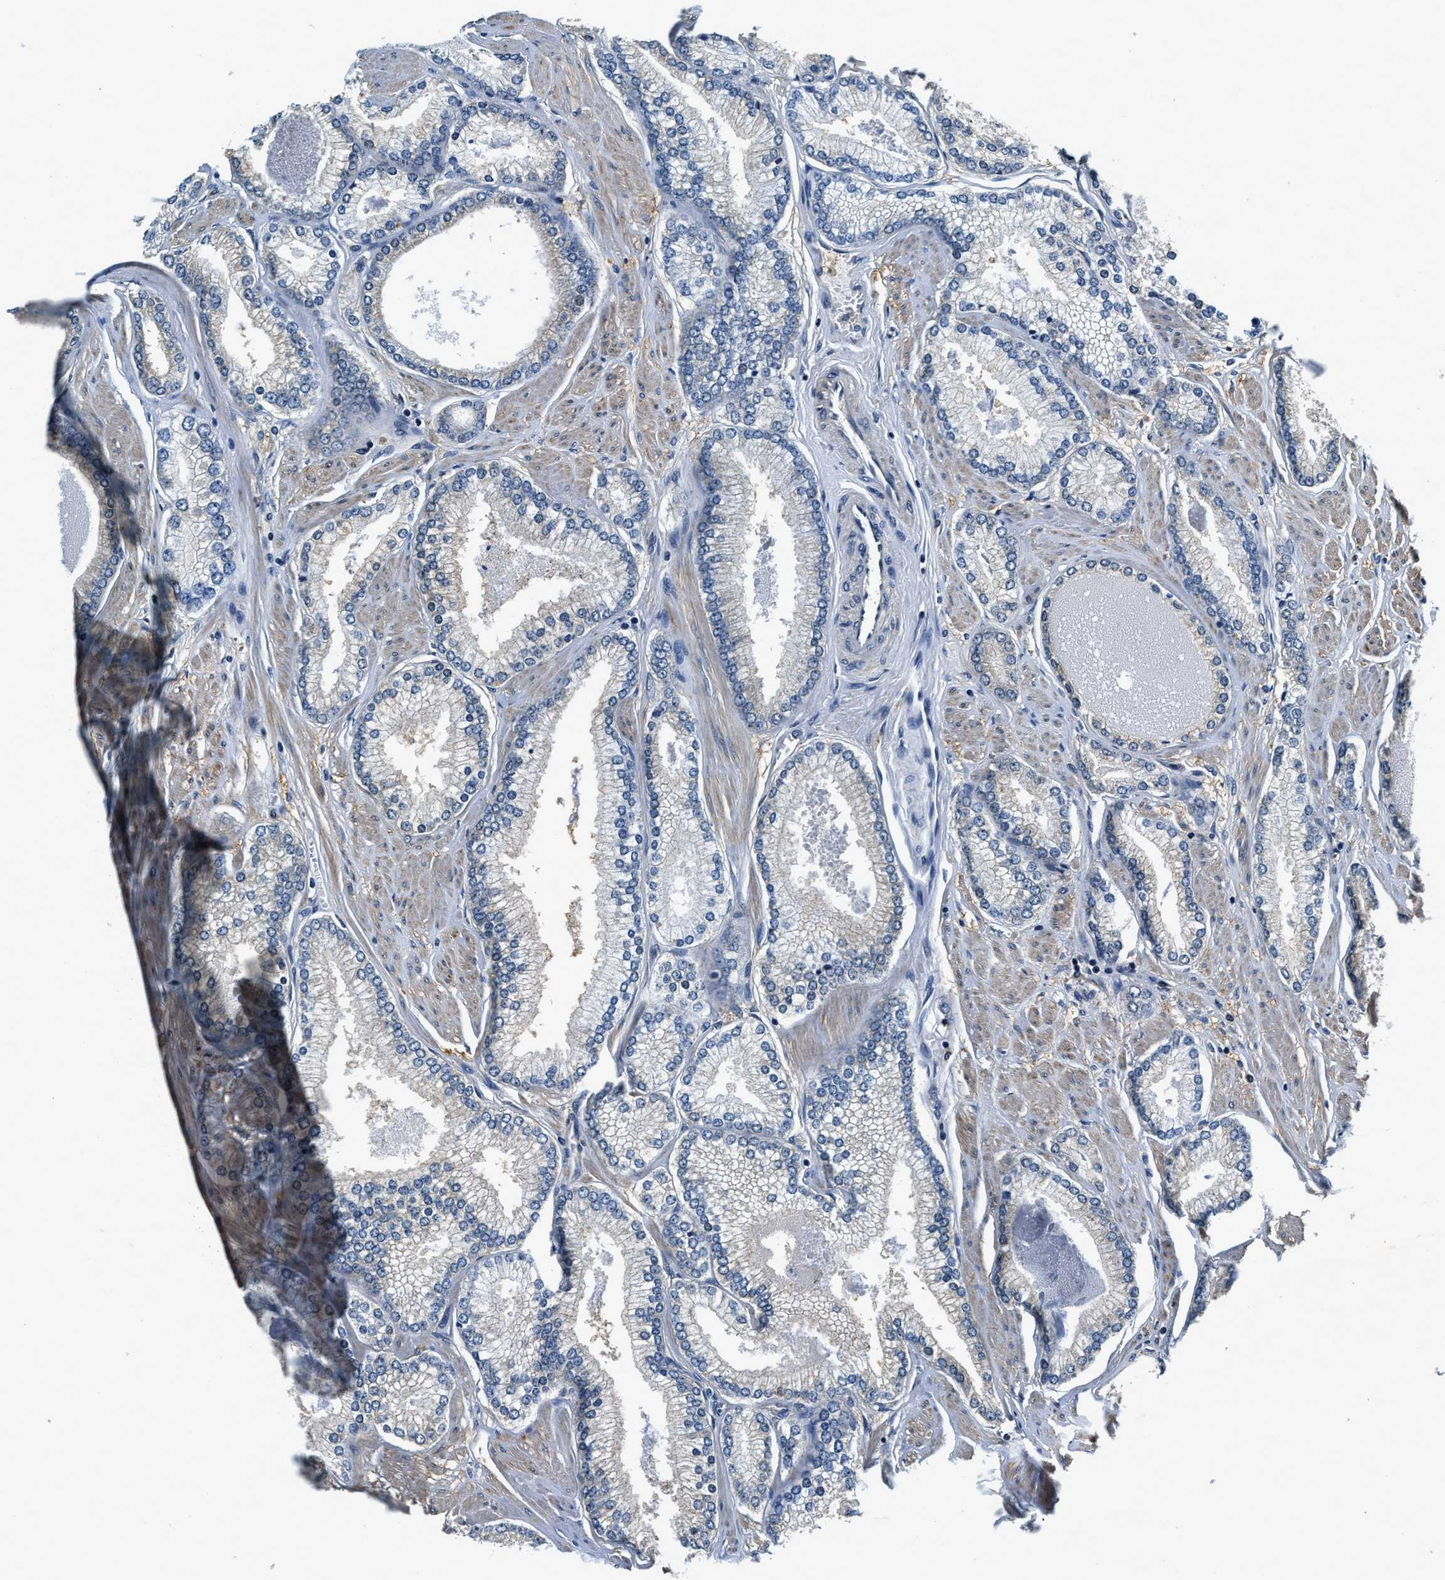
{"staining": {"intensity": "negative", "quantity": "none", "location": "none"}, "tissue": "prostate cancer", "cell_type": "Tumor cells", "image_type": "cancer", "snomed": [{"axis": "morphology", "description": "Adenocarcinoma, High grade"}, {"axis": "topography", "description": "Prostate"}], "caption": "Tumor cells are negative for protein expression in human prostate cancer (adenocarcinoma (high-grade)).", "gene": "RESF1", "patient": {"sex": "male", "age": 61}}